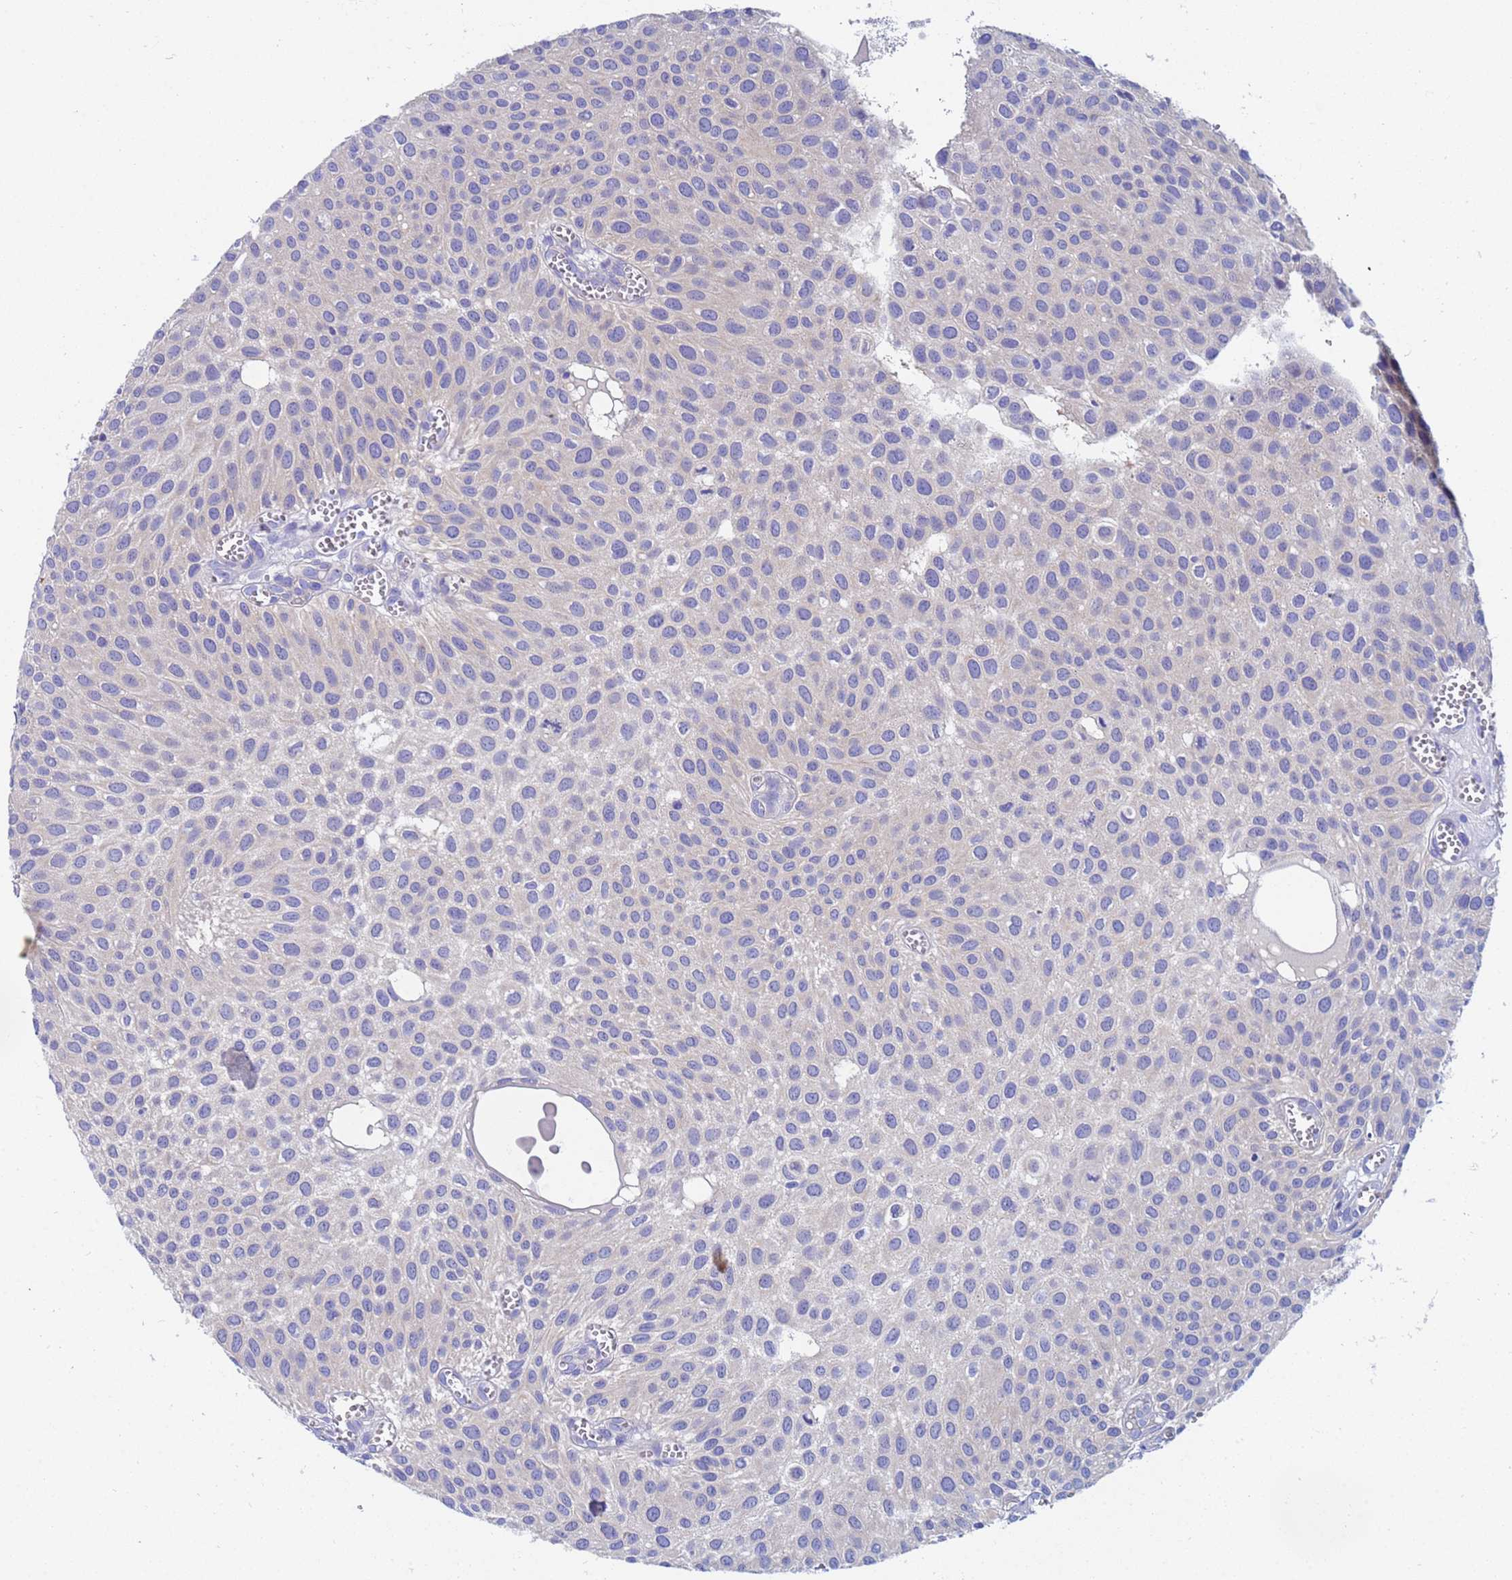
{"staining": {"intensity": "negative", "quantity": "none", "location": "none"}, "tissue": "urothelial cancer", "cell_type": "Tumor cells", "image_type": "cancer", "snomed": [{"axis": "morphology", "description": "Urothelial carcinoma, Low grade"}, {"axis": "topography", "description": "Urinary bladder"}], "caption": "Immunohistochemistry image of human urothelial cancer stained for a protein (brown), which displays no positivity in tumor cells. (DAB immunohistochemistry with hematoxylin counter stain).", "gene": "UBE2O", "patient": {"sex": "male", "age": 88}}